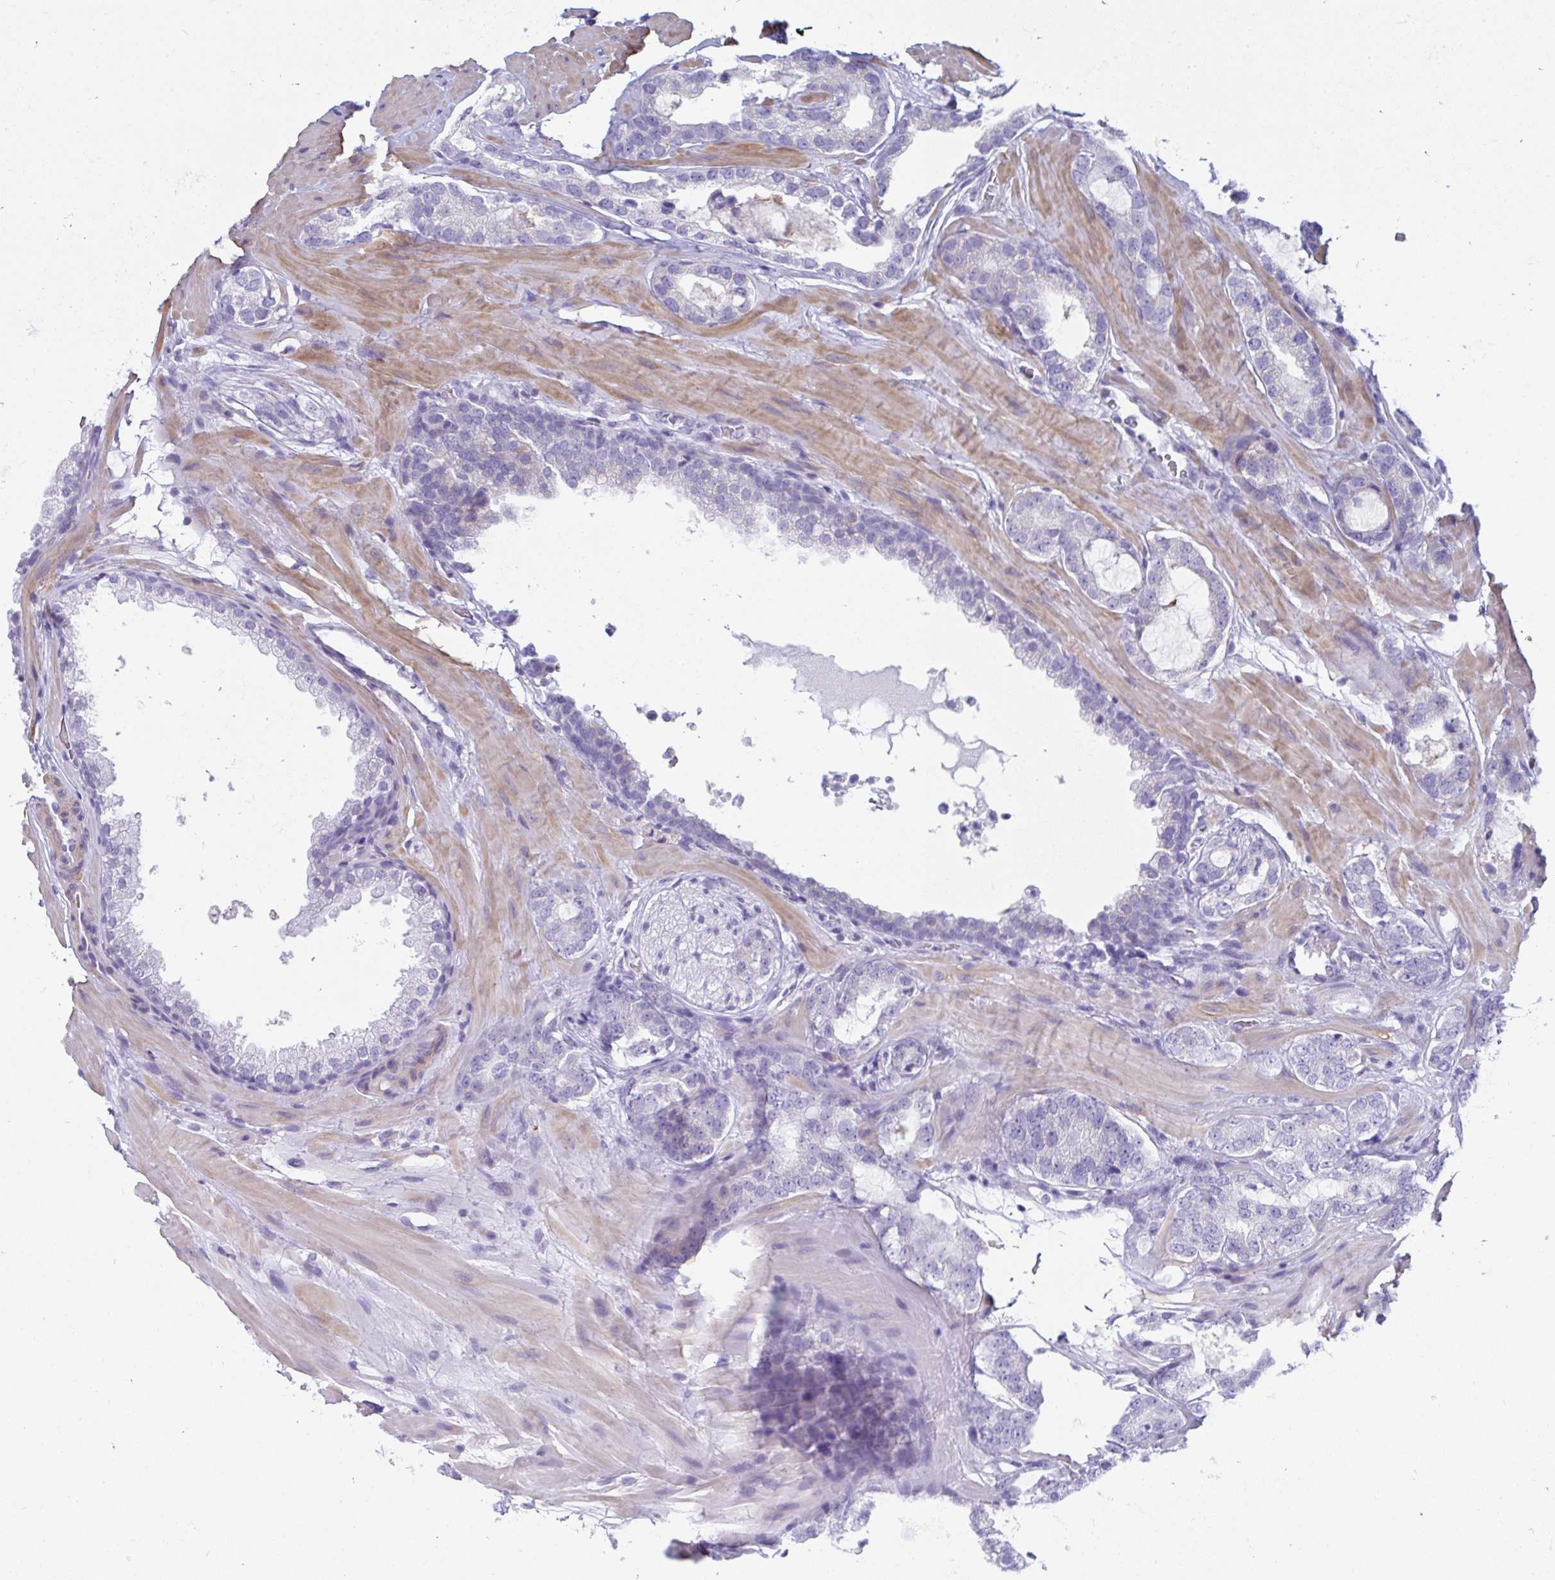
{"staining": {"intensity": "negative", "quantity": "none", "location": "none"}, "tissue": "prostate cancer", "cell_type": "Tumor cells", "image_type": "cancer", "snomed": [{"axis": "morphology", "description": "Adenocarcinoma, Low grade"}, {"axis": "topography", "description": "Prostate"}], "caption": "Prostate low-grade adenocarcinoma was stained to show a protein in brown. There is no significant positivity in tumor cells. (DAB immunohistochemistry (IHC) with hematoxylin counter stain).", "gene": "FRMD3", "patient": {"sex": "male", "age": 62}}